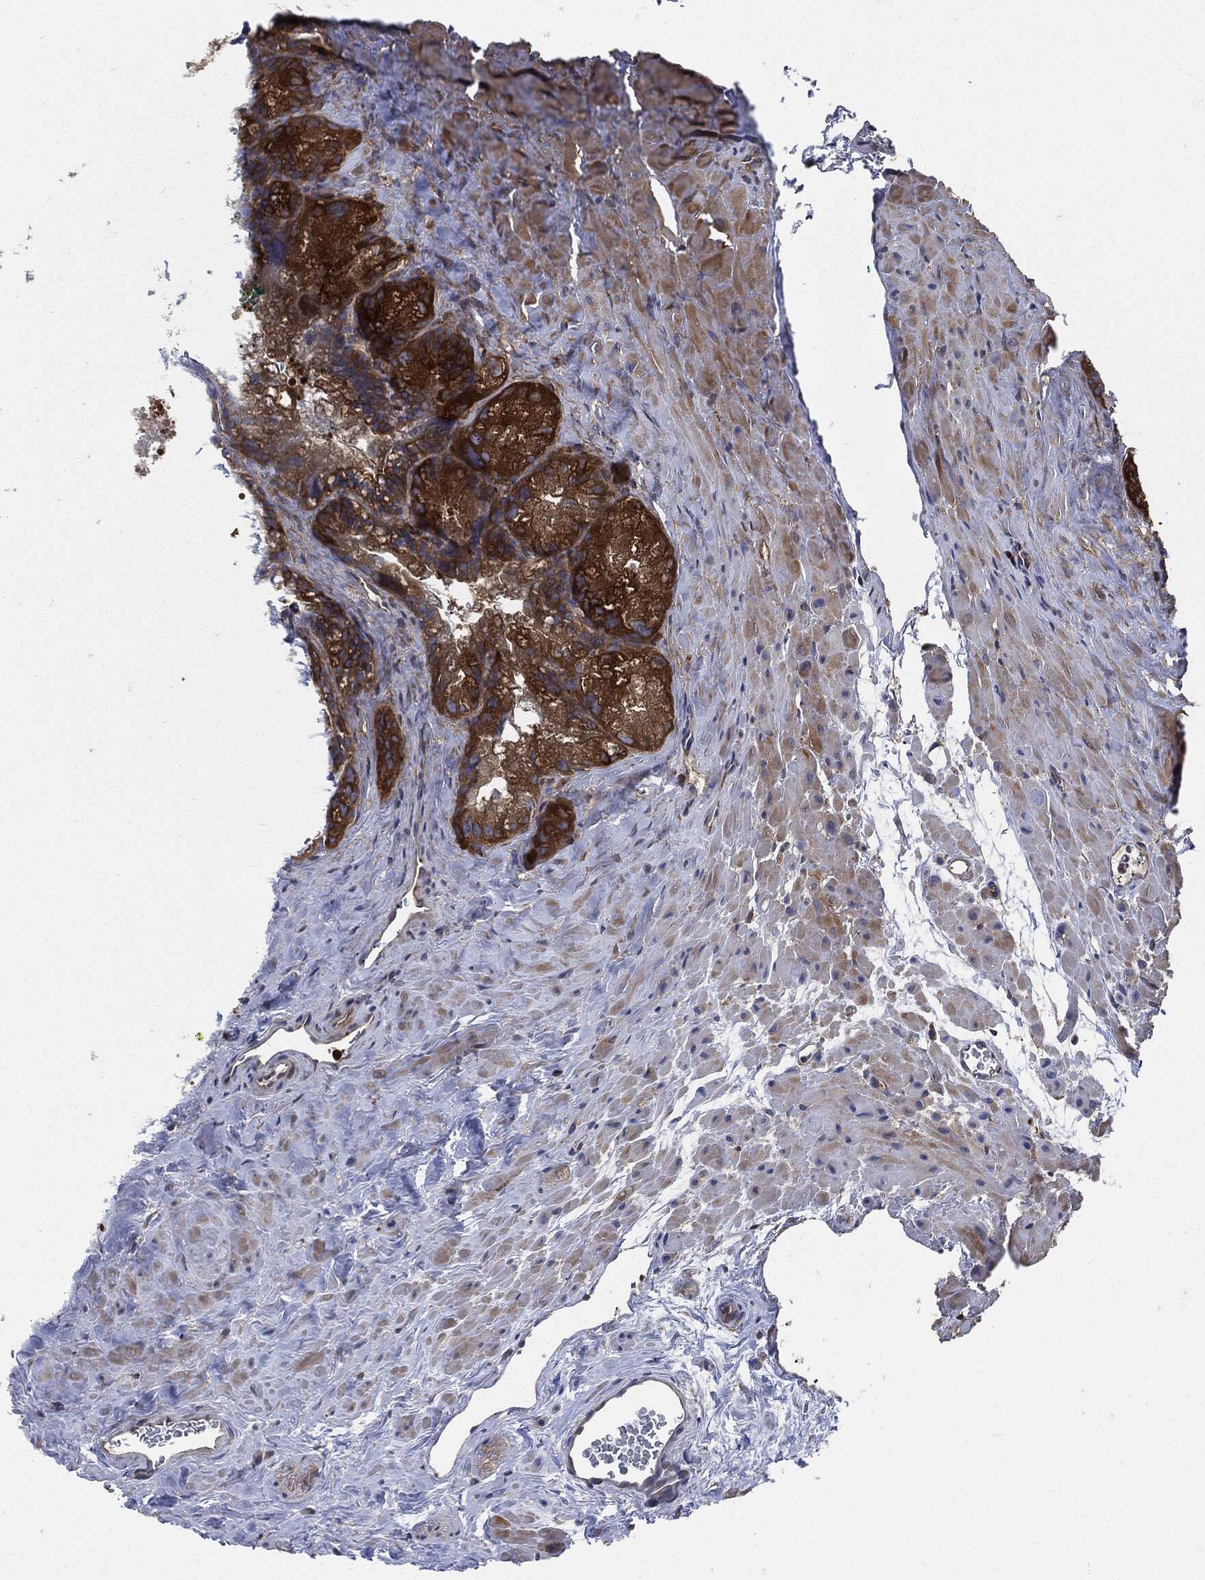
{"staining": {"intensity": "moderate", "quantity": ">75%", "location": "cytoplasmic/membranous"}, "tissue": "seminal vesicle", "cell_type": "Glandular cells", "image_type": "normal", "snomed": [{"axis": "morphology", "description": "Normal tissue, NOS"}, {"axis": "topography", "description": "Seminal veicle"}], "caption": "Moderate cytoplasmic/membranous expression for a protein is present in about >75% of glandular cells of benign seminal vesicle using immunohistochemistry (IHC).", "gene": "XPNPEP1", "patient": {"sex": "male", "age": 72}}